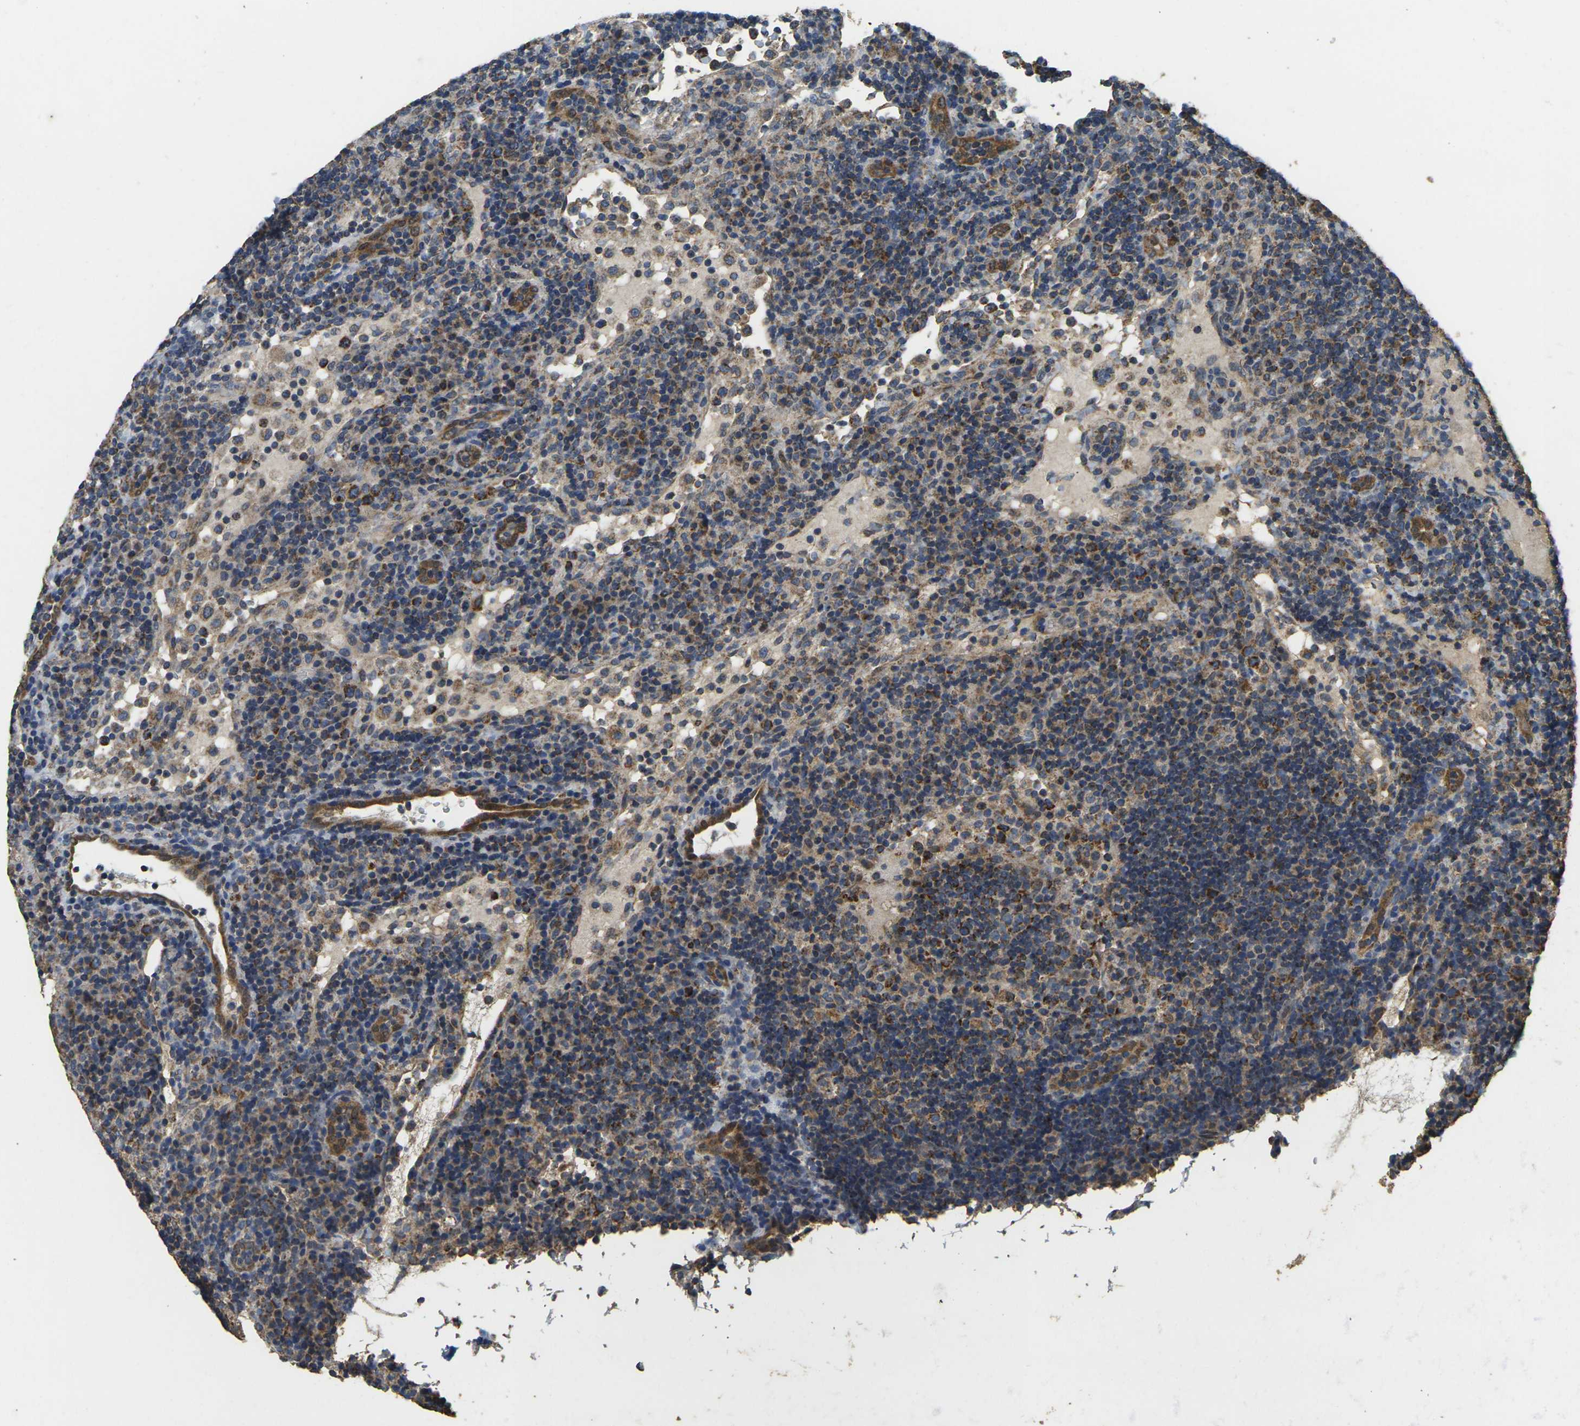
{"staining": {"intensity": "moderate", "quantity": ">75%", "location": "cytoplasmic/membranous"}, "tissue": "lymph node", "cell_type": "Germinal center cells", "image_type": "normal", "snomed": [{"axis": "morphology", "description": "Normal tissue, NOS"}, {"axis": "topography", "description": "Lymph node"}], "caption": "Protein positivity by IHC exhibits moderate cytoplasmic/membranous expression in about >75% of germinal center cells in benign lymph node. The protein of interest is shown in brown color, while the nuclei are stained blue.", "gene": "MAPK11", "patient": {"sex": "female", "age": 53}}